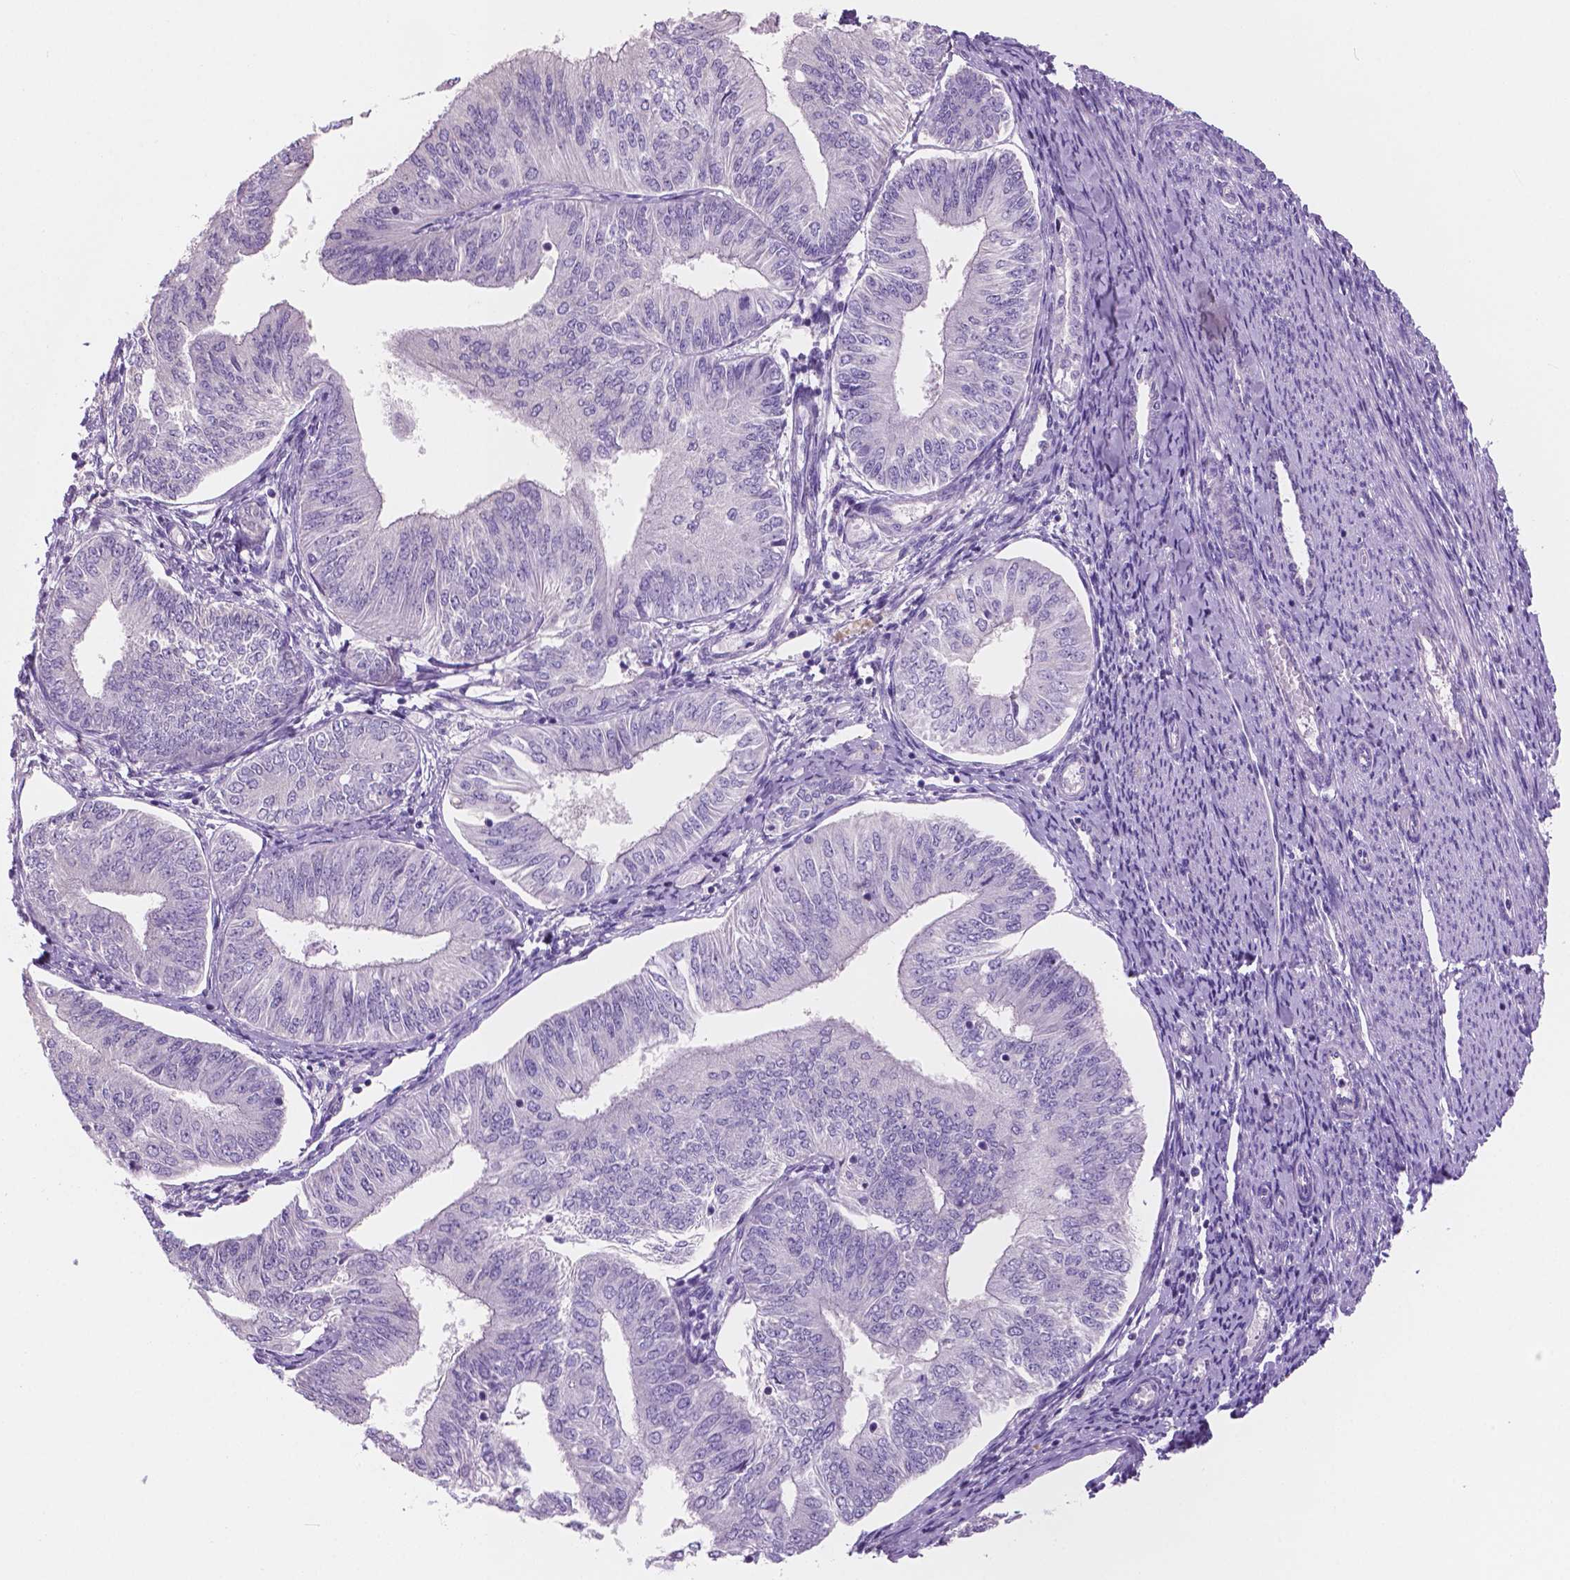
{"staining": {"intensity": "negative", "quantity": "none", "location": "none"}, "tissue": "endometrial cancer", "cell_type": "Tumor cells", "image_type": "cancer", "snomed": [{"axis": "morphology", "description": "Adenocarcinoma, NOS"}, {"axis": "topography", "description": "Endometrium"}], "caption": "Immunohistochemistry photomicrograph of human endometrial cancer stained for a protein (brown), which displays no staining in tumor cells.", "gene": "SBSN", "patient": {"sex": "female", "age": 58}}